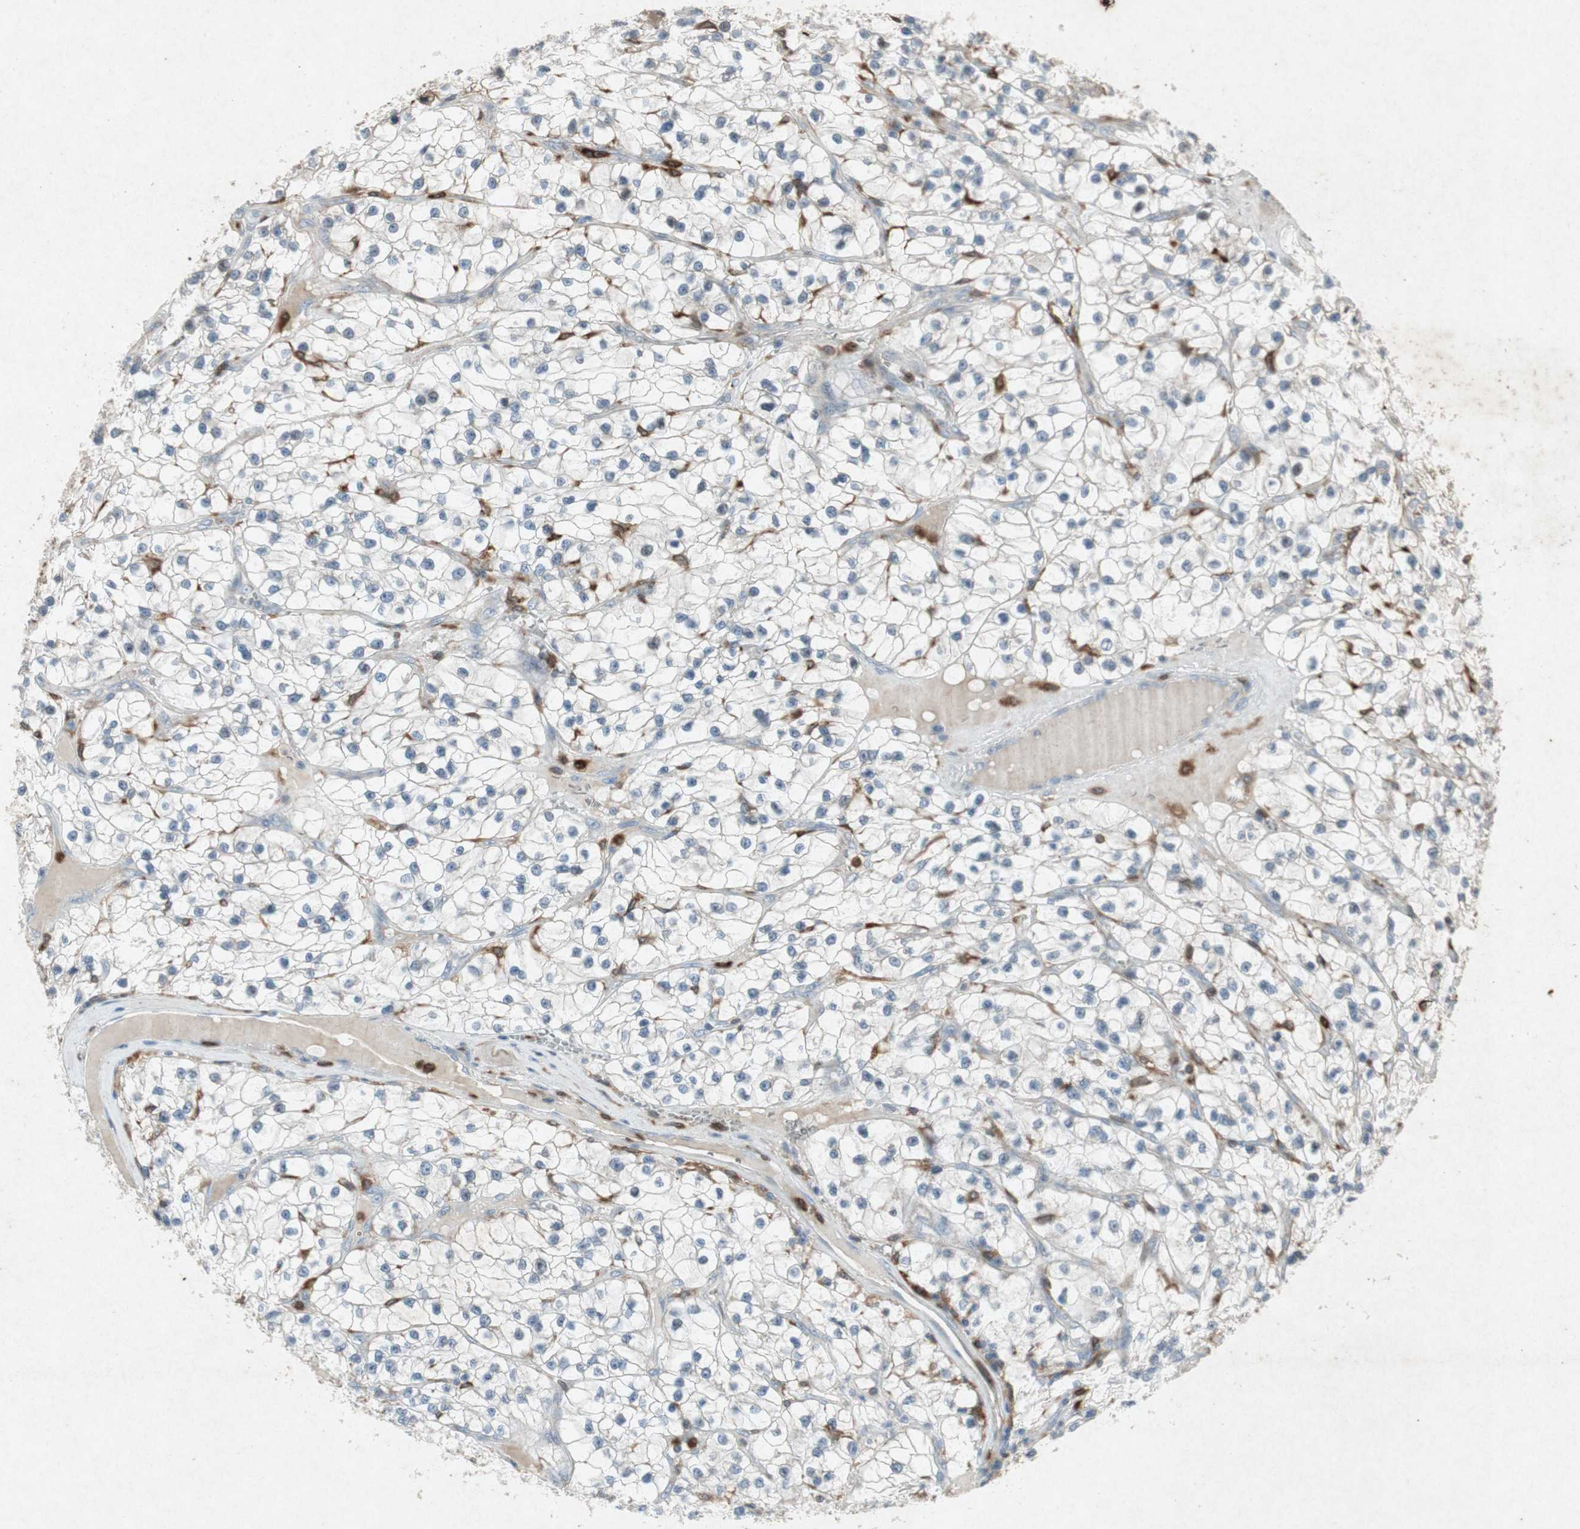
{"staining": {"intensity": "negative", "quantity": "none", "location": "none"}, "tissue": "renal cancer", "cell_type": "Tumor cells", "image_type": "cancer", "snomed": [{"axis": "morphology", "description": "Adenocarcinoma, NOS"}, {"axis": "topography", "description": "Kidney"}], "caption": "DAB immunohistochemical staining of renal cancer demonstrates no significant expression in tumor cells. Nuclei are stained in blue.", "gene": "TYROBP", "patient": {"sex": "female", "age": 57}}